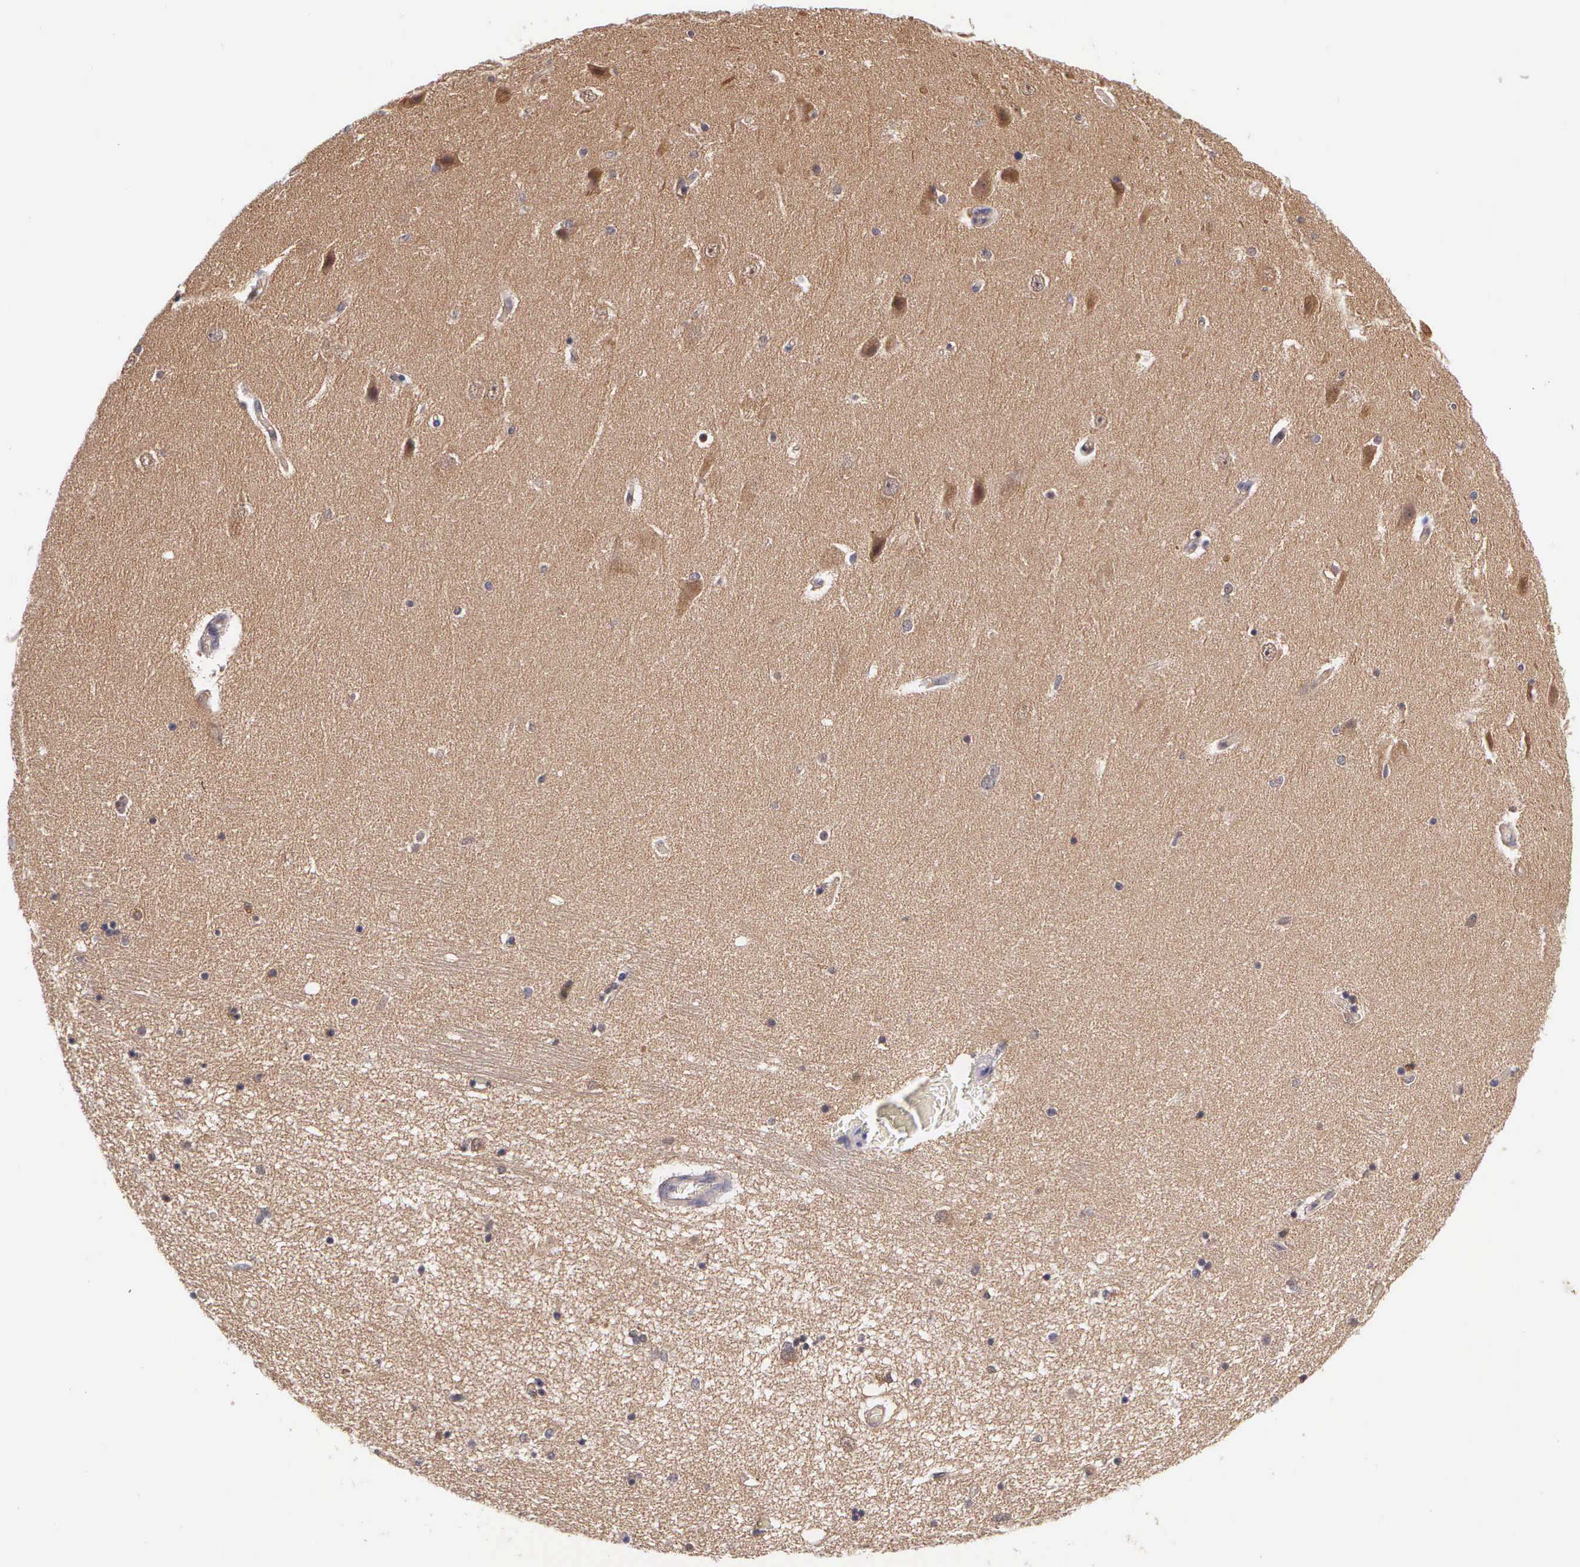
{"staining": {"intensity": "moderate", "quantity": "25%-75%", "location": "cytoplasmic/membranous"}, "tissue": "hippocampus", "cell_type": "Glial cells", "image_type": "normal", "snomed": [{"axis": "morphology", "description": "Normal tissue, NOS"}, {"axis": "topography", "description": "Hippocampus"}], "caption": "An image showing moderate cytoplasmic/membranous staining in about 25%-75% of glial cells in unremarkable hippocampus, as visualized by brown immunohistochemical staining.", "gene": "IGBP1P2", "patient": {"sex": "female", "age": 54}}